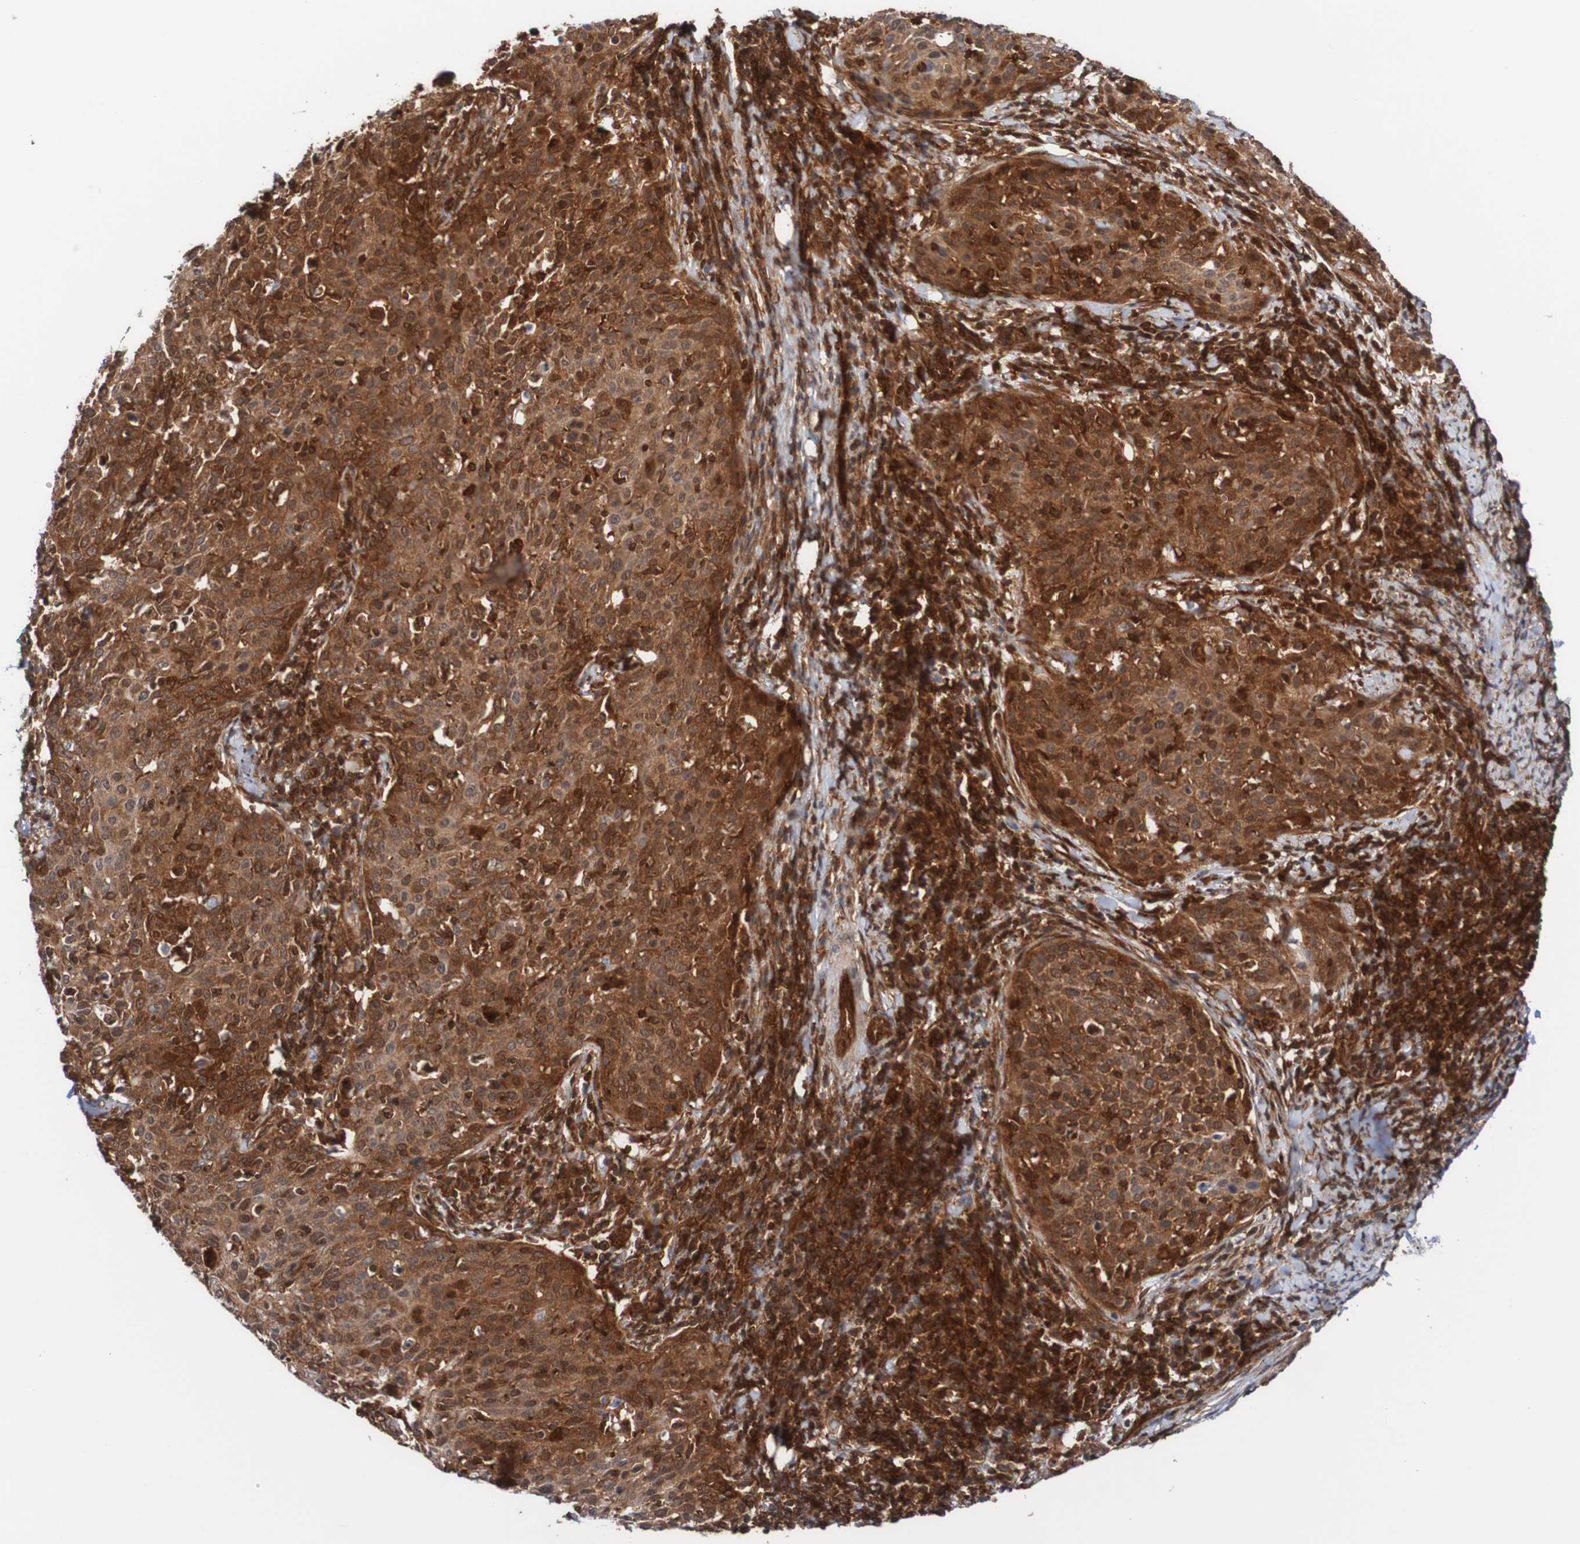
{"staining": {"intensity": "strong", "quantity": ">75%", "location": "cytoplasmic/membranous"}, "tissue": "cervical cancer", "cell_type": "Tumor cells", "image_type": "cancer", "snomed": [{"axis": "morphology", "description": "Squamous cell carcinoma, NOS"}, {"axis": "topography", "description": "Cervix"}], "caption": "Immunohistochemistry (IHC) histopathology image of neoplastic tissue: human cervical squamous cell carcinoma stained using immunohistochemistry (IHC) displays high levels of strong protein expression localized specifically in the cytoplasmic/membranous of tumor cells, appearing as a cytoplasmic/membranous brown color.", "gene": "RIGI", "patient": {"sex": "female", "age": 38}}